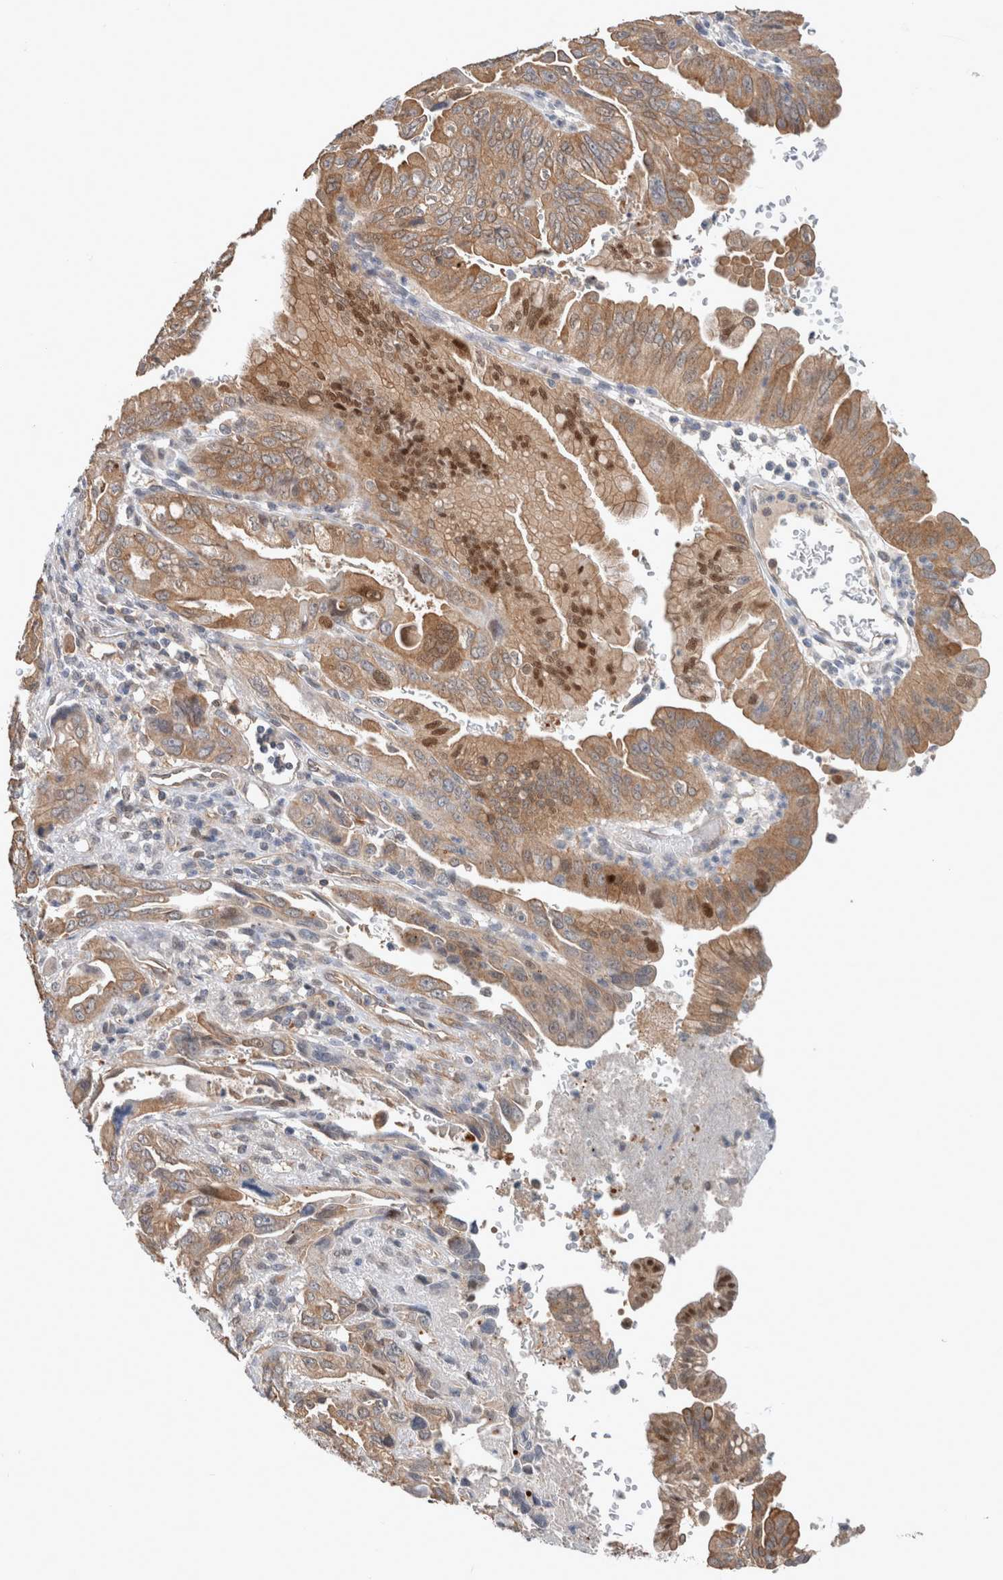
{"staining": {"intensity": "moderate", "quantity": ">75%", "location": "cytoplasmic/membranous,nuclear"}, "tissue": "pancreatic cancer", "cell_type": "Tumor cells", "image_type": "cancer", "snomed": [{"axis": "morphology", "description": "Adenocarcinoma, NOS"}, {"axis": "topography", "description": "Pancreas"}], "caption": "Immunohistochemical staining of human pancreatic adenocarcinoma demonstrates medium levels of moderate cytoplasmic/membranous and nuclear staining in approximately >75% of tumor cells.", "gene": "XPNPEP1", "patient": {"sex": "male", "age": 70}}